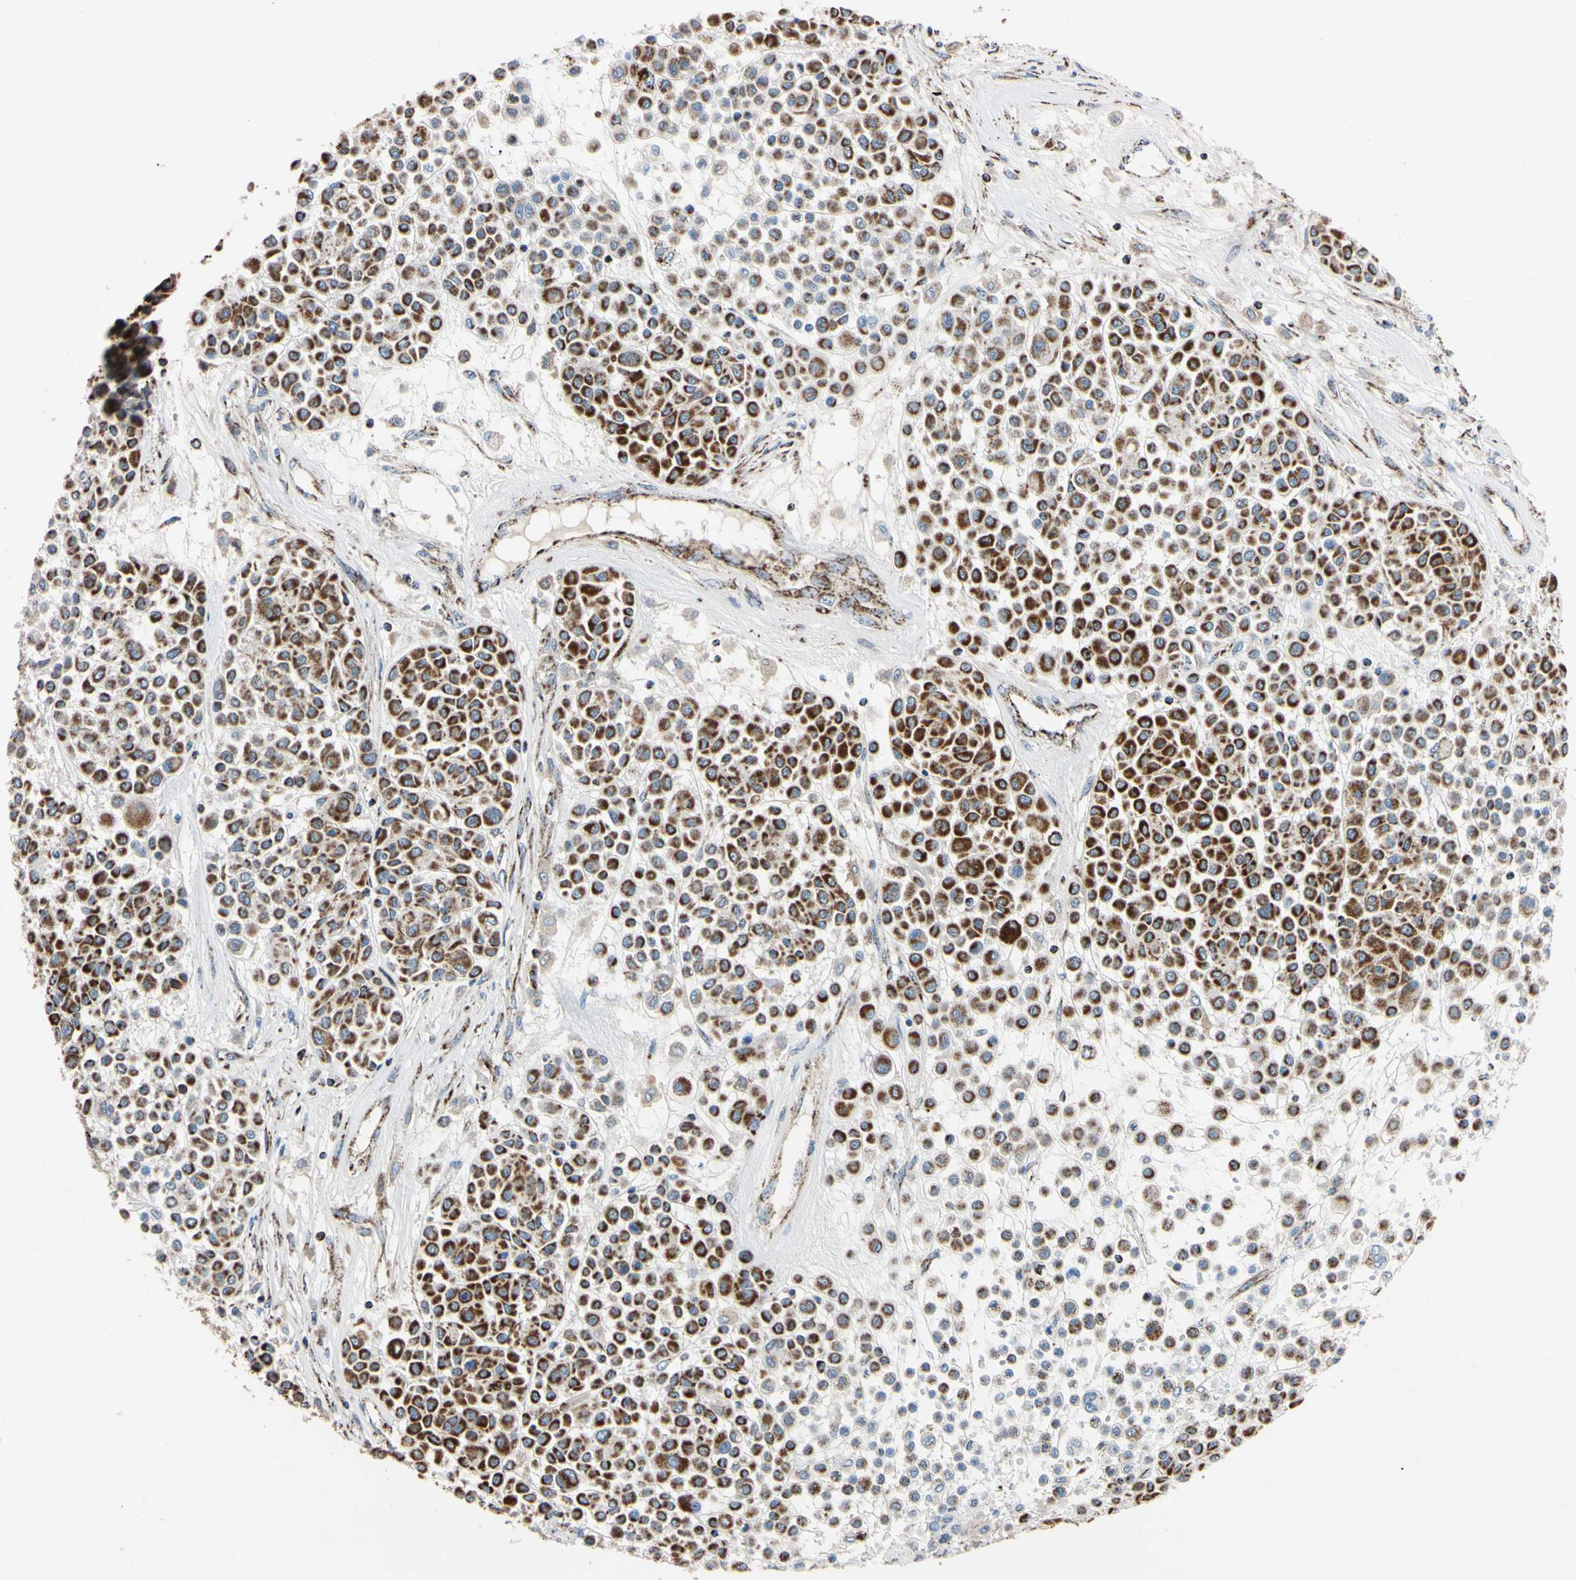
{"staining": {"intensity": "strong", "quantity": ">75%", "location": "cytoplasmic/membranous"}, "tissue": "melanoma", "cell_type": "Tumor cells", "image_type": "cancer", "snomed": [{"axis": "morphology", "description": "Malignant melanoma, Metastatic site"}, {"axis": "topography", "description": "Soft tissue"}], "caption": "Immunohistochemistry photomicrograph of neoplastic tissue: melanoma stained using IHC shows high levels of strong protein expression localized specifically in the cytoplasmic/membranous of tumor cells, appearing as a cytoplasmic/membranous brown color.", "gene": "CLPP", "patient": {"sex": "male", "age": 41}}